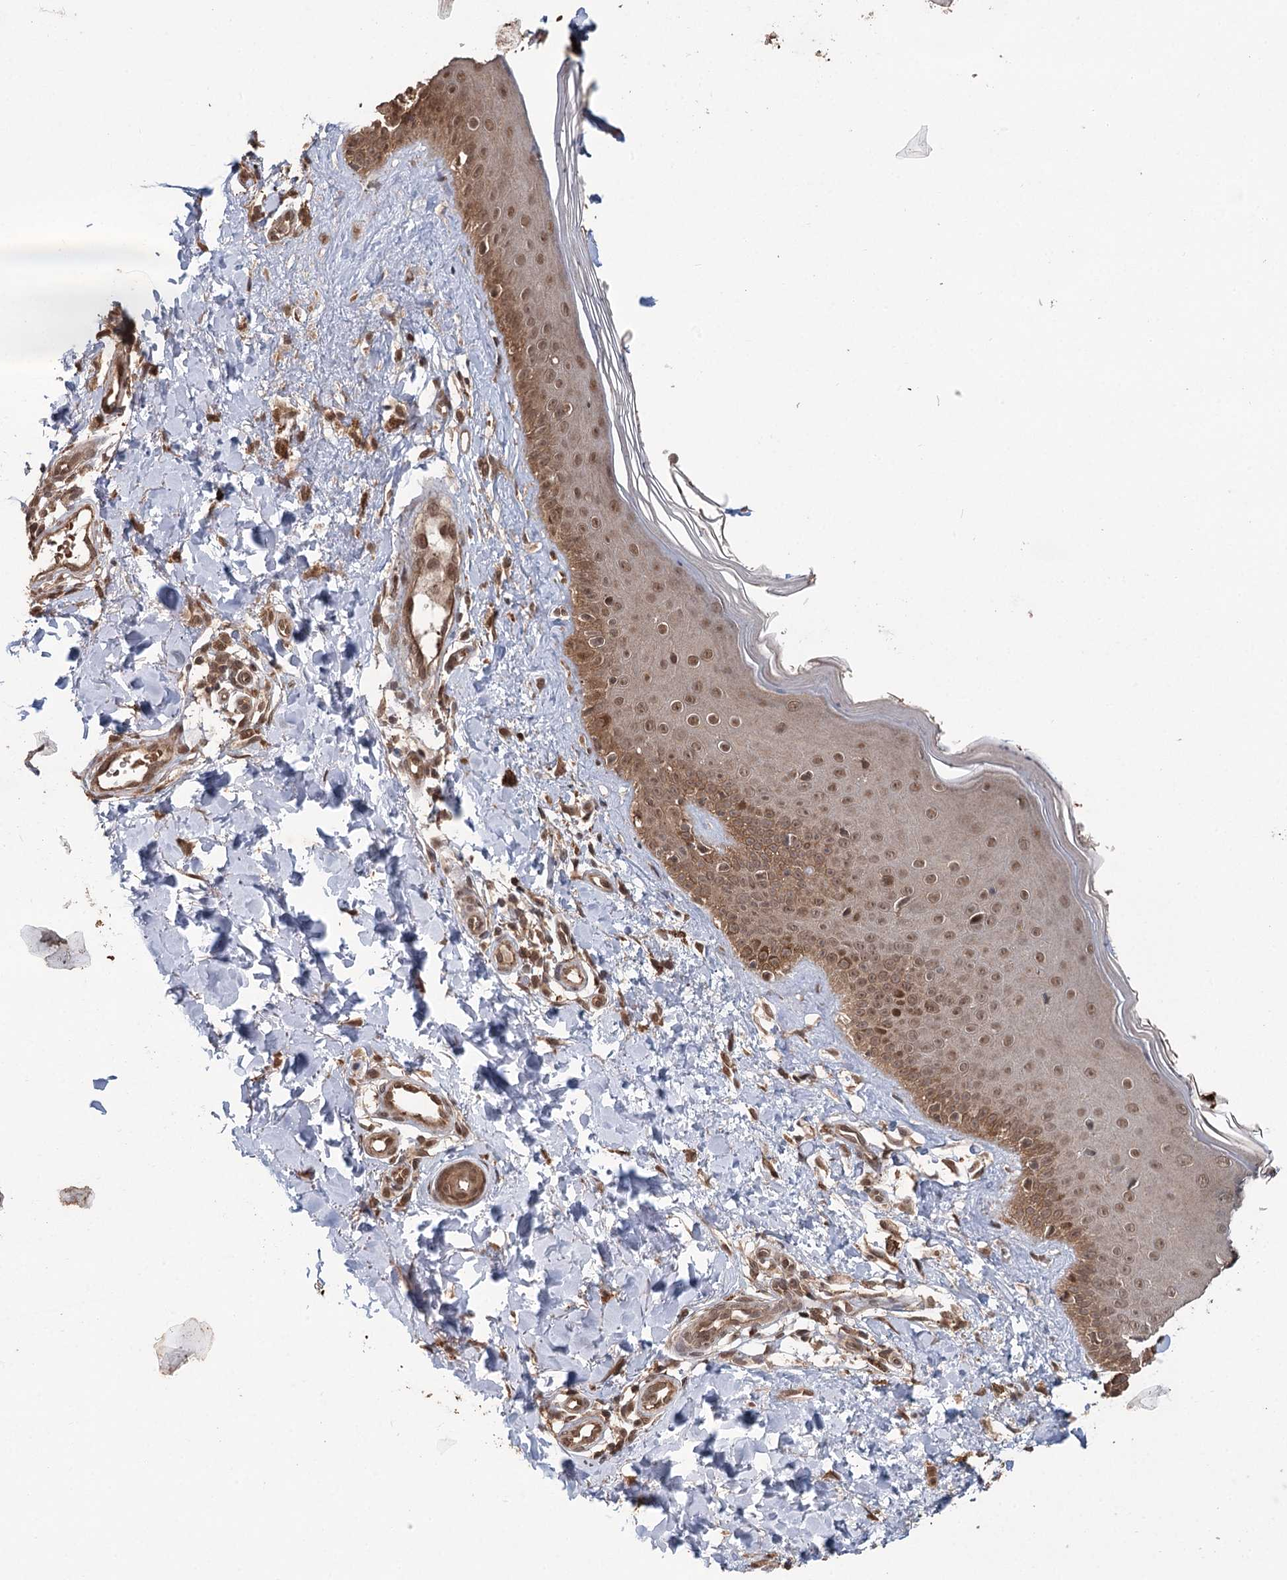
{"staining": {"intensity": "moderate", "quantity": ">75%", "location": "cytoplasmic/membranous,nuclear"}, "tissue": "skin", "cell_type": "Fibroblasts", "image_type": "normal", "snomed": [{"axis": "morphology", "description": "Normal tissue, NOS"}, {"axis": "topography", "description": "Skin"}], "caption": "Fibroblasts reveal medium levels of moderate cytoplasmic/membranous,nuclear positivity in approximately >75% of cells in unremarkable human skin.", "gene": "N6AMT1", "patient": {"sex": "male", "age": 52}}